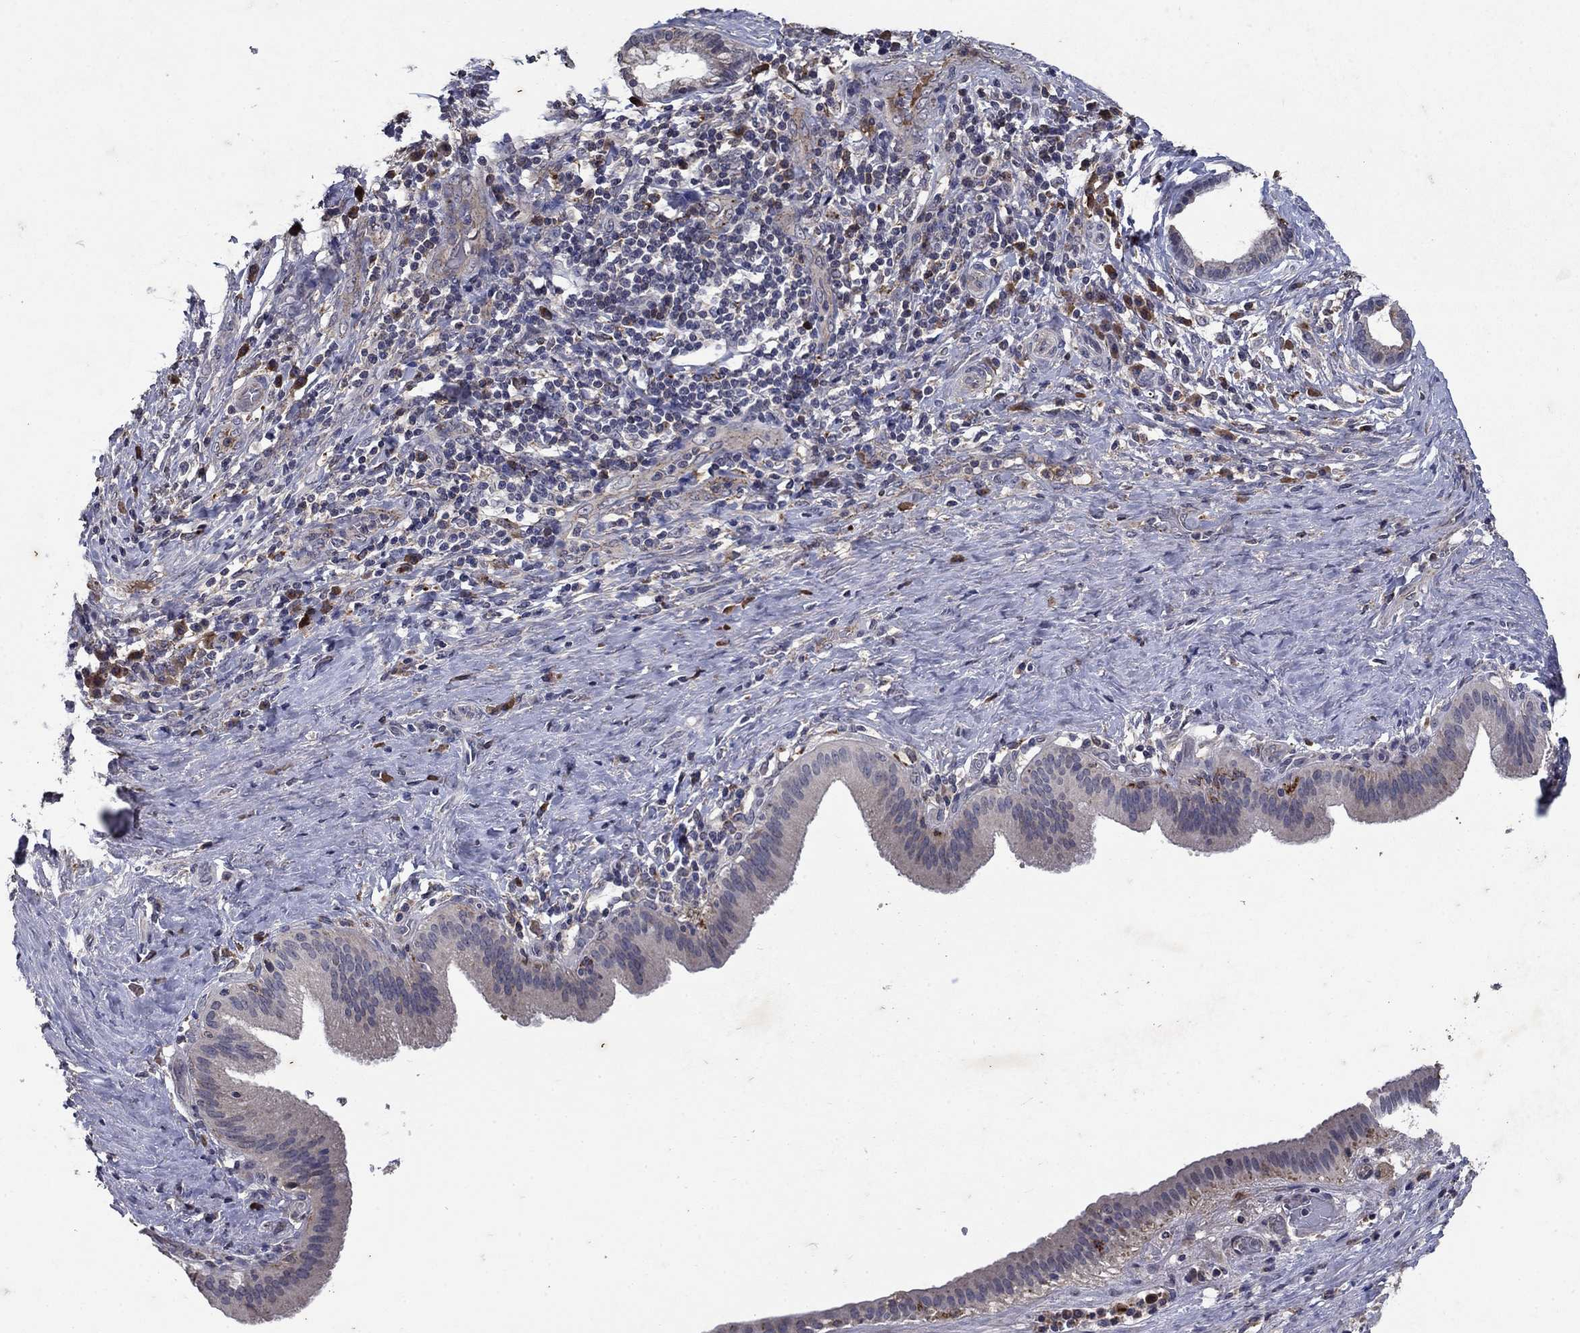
{"staining": {"intensity": "negative", "quantity": "none", "location": "none"}, "tissue": "liver cancer", "cell_type": "Tumor cells", "image_type": "cancer", "snomed": [{"axis": "morphology", "description": "Cholangiocarcinoma"}, {"axis": "topography", "description": "Liver"}], "caption": "Histopathology image shows no protein expression in tumor cells of liver cancer tissue.", "gene": "NPC2", "patient": {"sex": "female", "age": 73}}